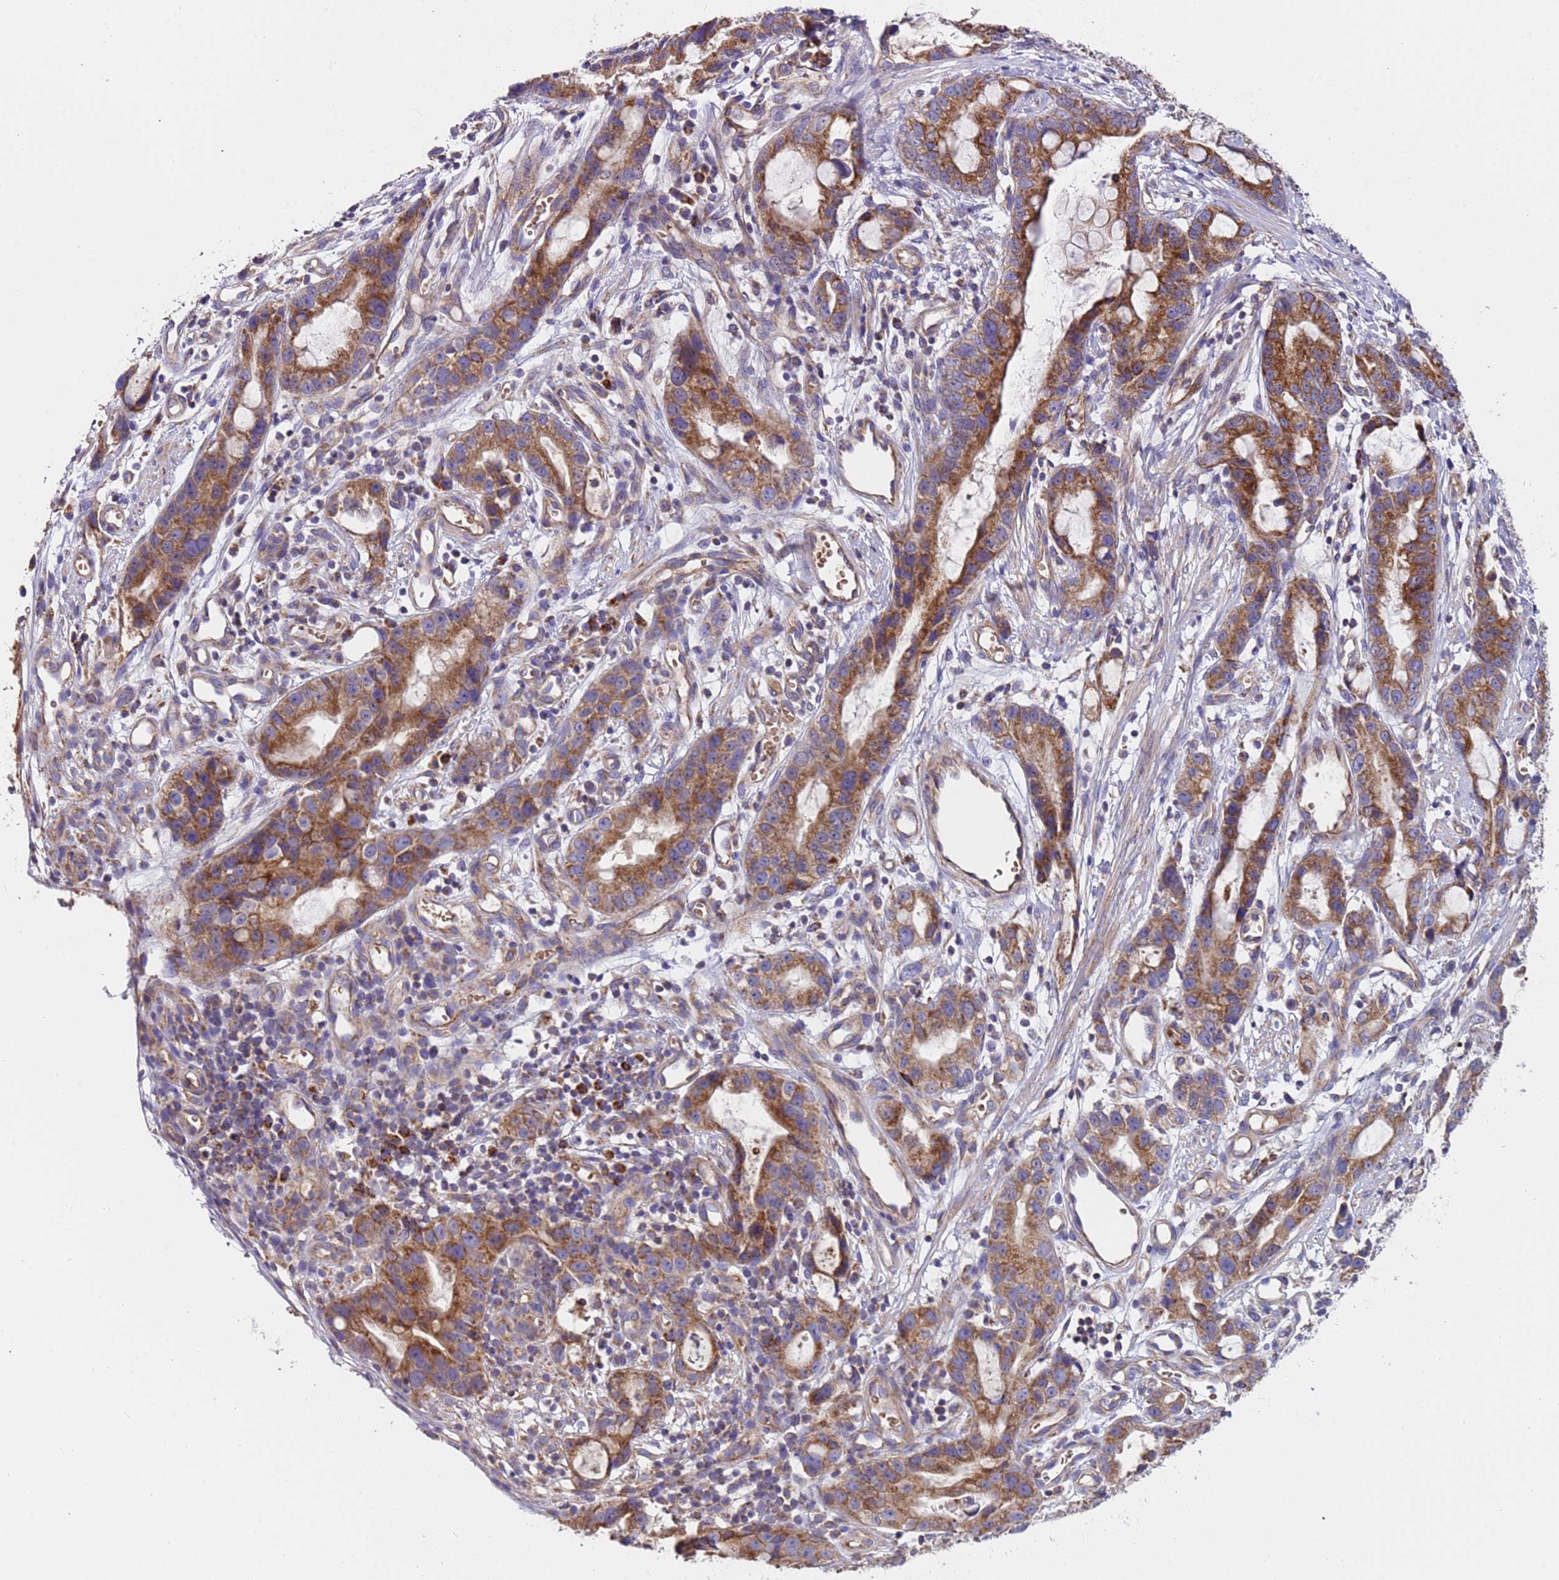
{"staining": {"intensity": "strong", "quantity": ">75%", "location": "cytoplasmic/membranous"}, "tissue": "stomach cancer", "cell_type": "Tumor cells", "image_type": "cancer", "snomed": [{"axis": "morphology", "description": "Adenocarcinoma, NOS"}, {"axis": "topography", "description": "Stomach"}], "caption": "This image exhibits IHC staining of human stomach adenocarcinoma, with high strong cytoplasmic/membranous positivity in about >75% of tumor cells.", "gene": "TMEM126A", "patient": {"sex": "male", "age": 55}}